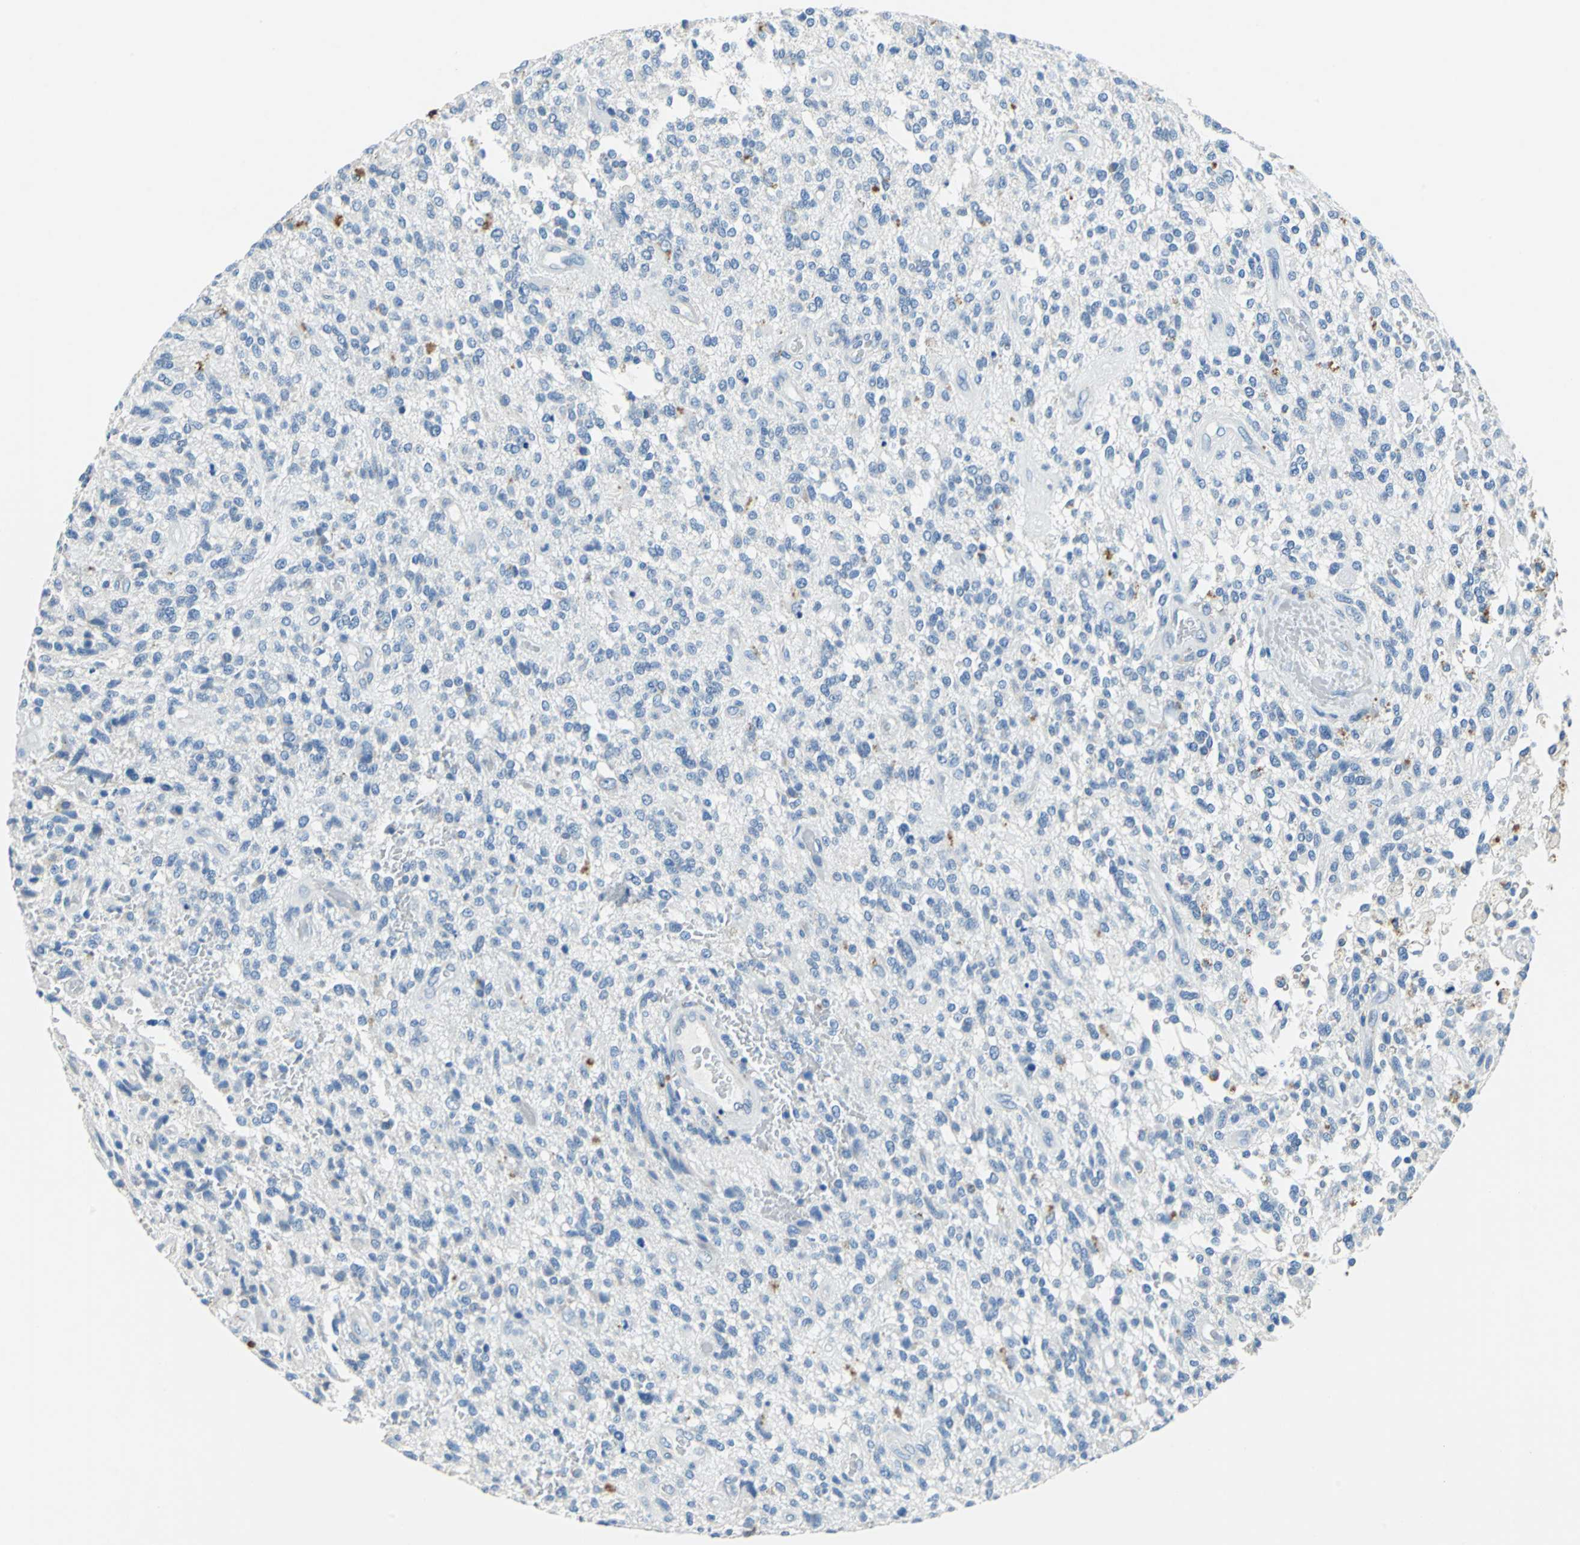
{"staining": {"intensity": "negative", "quantity": "none", "location": "none"}, "tissue": "glioma", "cell_type": "Tumor cells", "image_type": "cancer", "snomed": [{"axis": "morphology", "description": "Normal tissue, NOS"}, {"axis": "morphology", "description": "Glioma, malignant, High grade"}, {"axis": "topography", "description": "Cerebral cortex"}], "caption": "Protein analysis of malignant glioma (high-grade) displays no significant positivity in tumor cells. Brightfield microscopy of immunohistochemistry stained with DAB (3,3'-diaminobenzidine) (brown) and hematoxylin (blue), captured at high magnification.", "gene": "TEX264", "patient": {"sex": "male", "age": 75}}